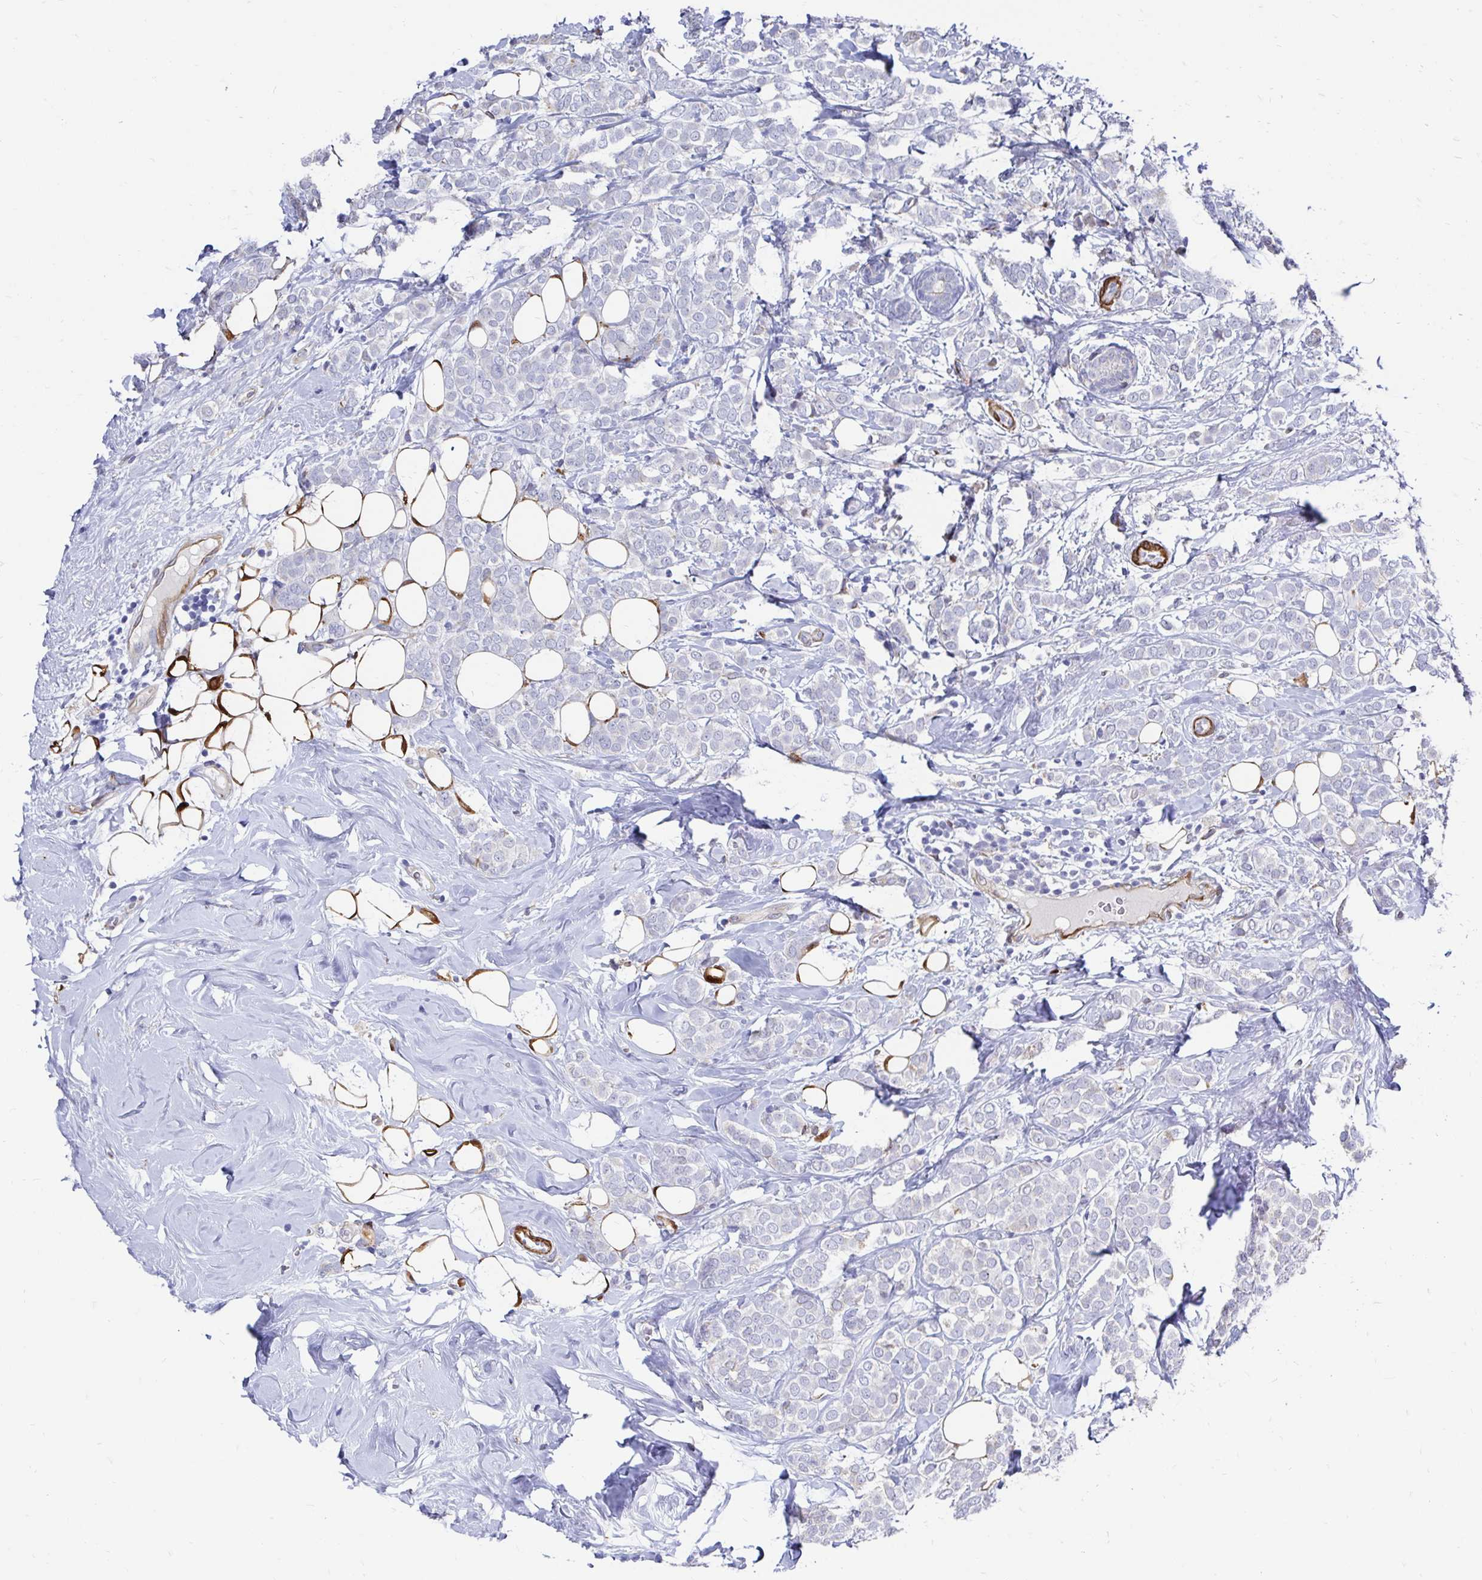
{"staining": {"intensity": "negative", "quantity": "none", "location": "none"}, "tissue": "breast cancer", "cell_type": "Tumor cells", "image_type": "cancer", "snomed": [{"axis": "morphology", "description": "Lobular carcinoma"}, {"axis": "topography", "description": "Breast"}], "caption": "The image shows no significant positivity in tumor cells of breast cancer.", "gene": "CDKL1", "patient": {"sex": "female", "age": 49}}